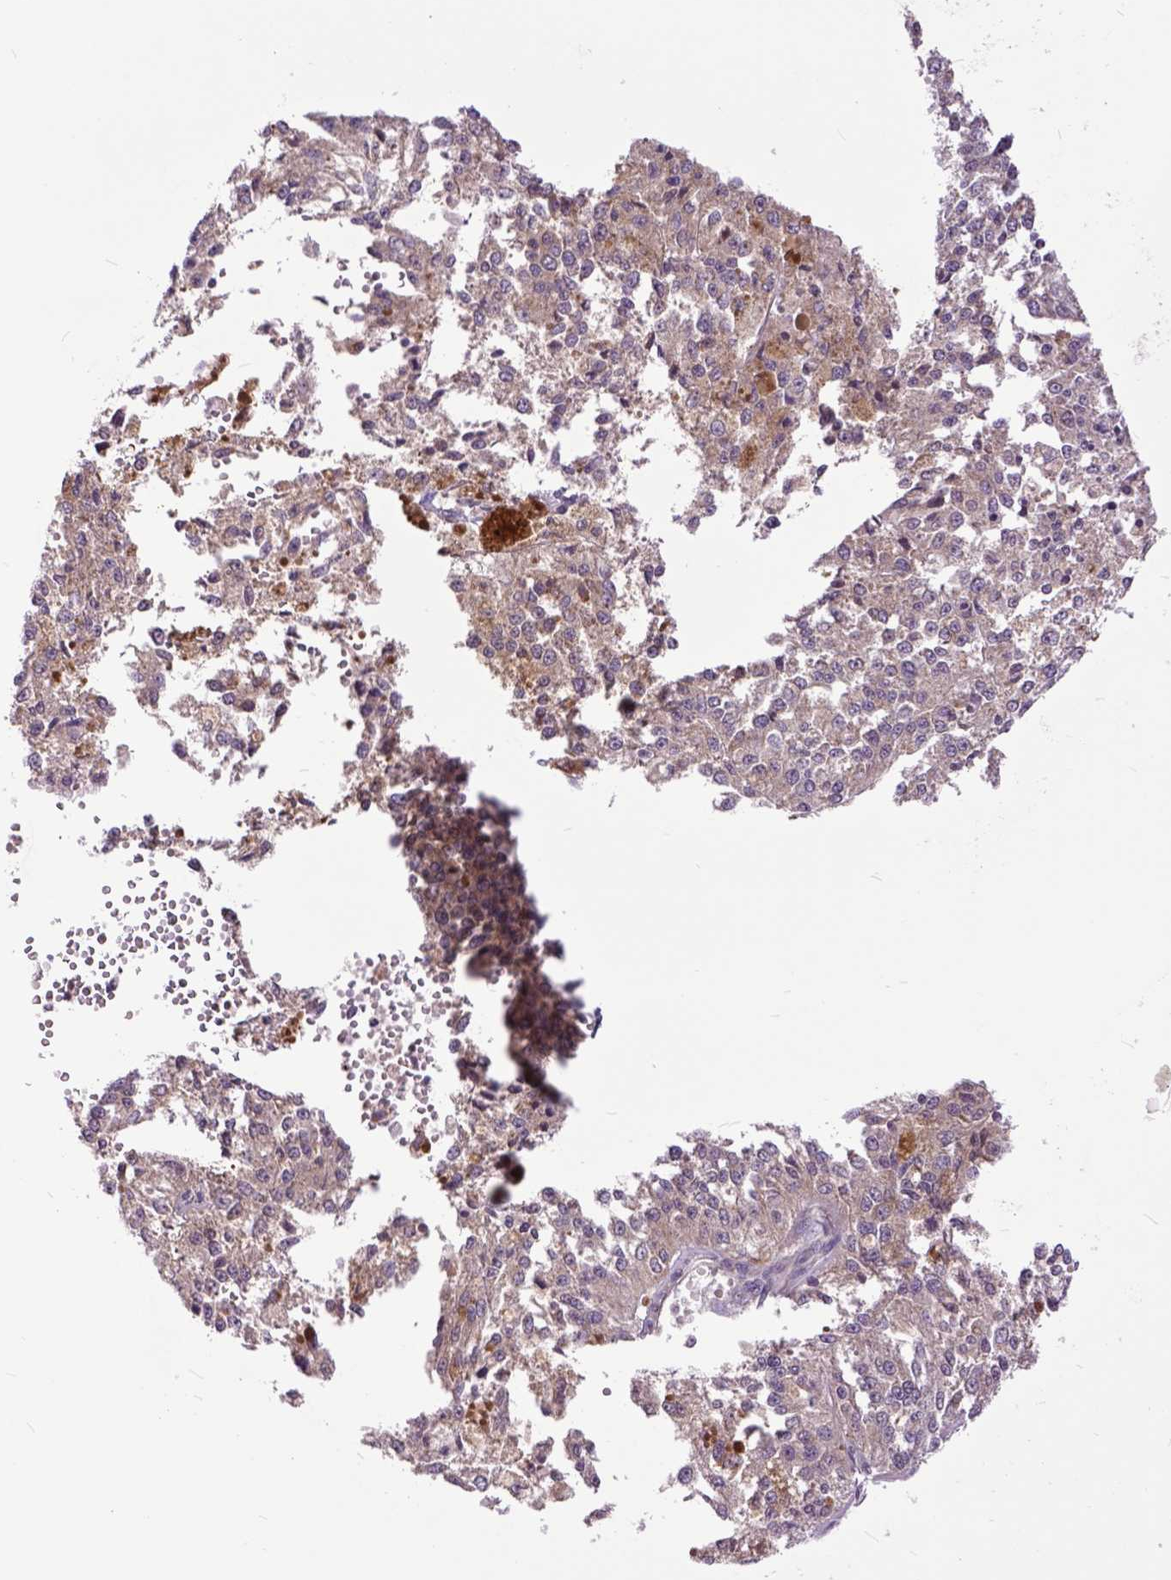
{"staining": {"intensity": "weak", "quantity": "25%-75%", "location": "cytoplasmic/membranous"}, "tissue": "melanoma", "cell_type": "Tumor cells", "image_type": "cancer", "snomed": [{"axis": "morphology", "description": "Malignant melanoma, Metastatic site"}, {"axis": "topography", "description": "Lymph node"}], "caption": "This histopathology image shows malignant melanoma (metastatic site) stained with immunohistochemistry (IHC) to label a protein in brown. The cytoplasmic/membranous of tumor cells show weak positivity for the protein. Nuclei are counter-stained blue.", "gene": "ARL1", "patient": {"sex": "female", "age": 64}}